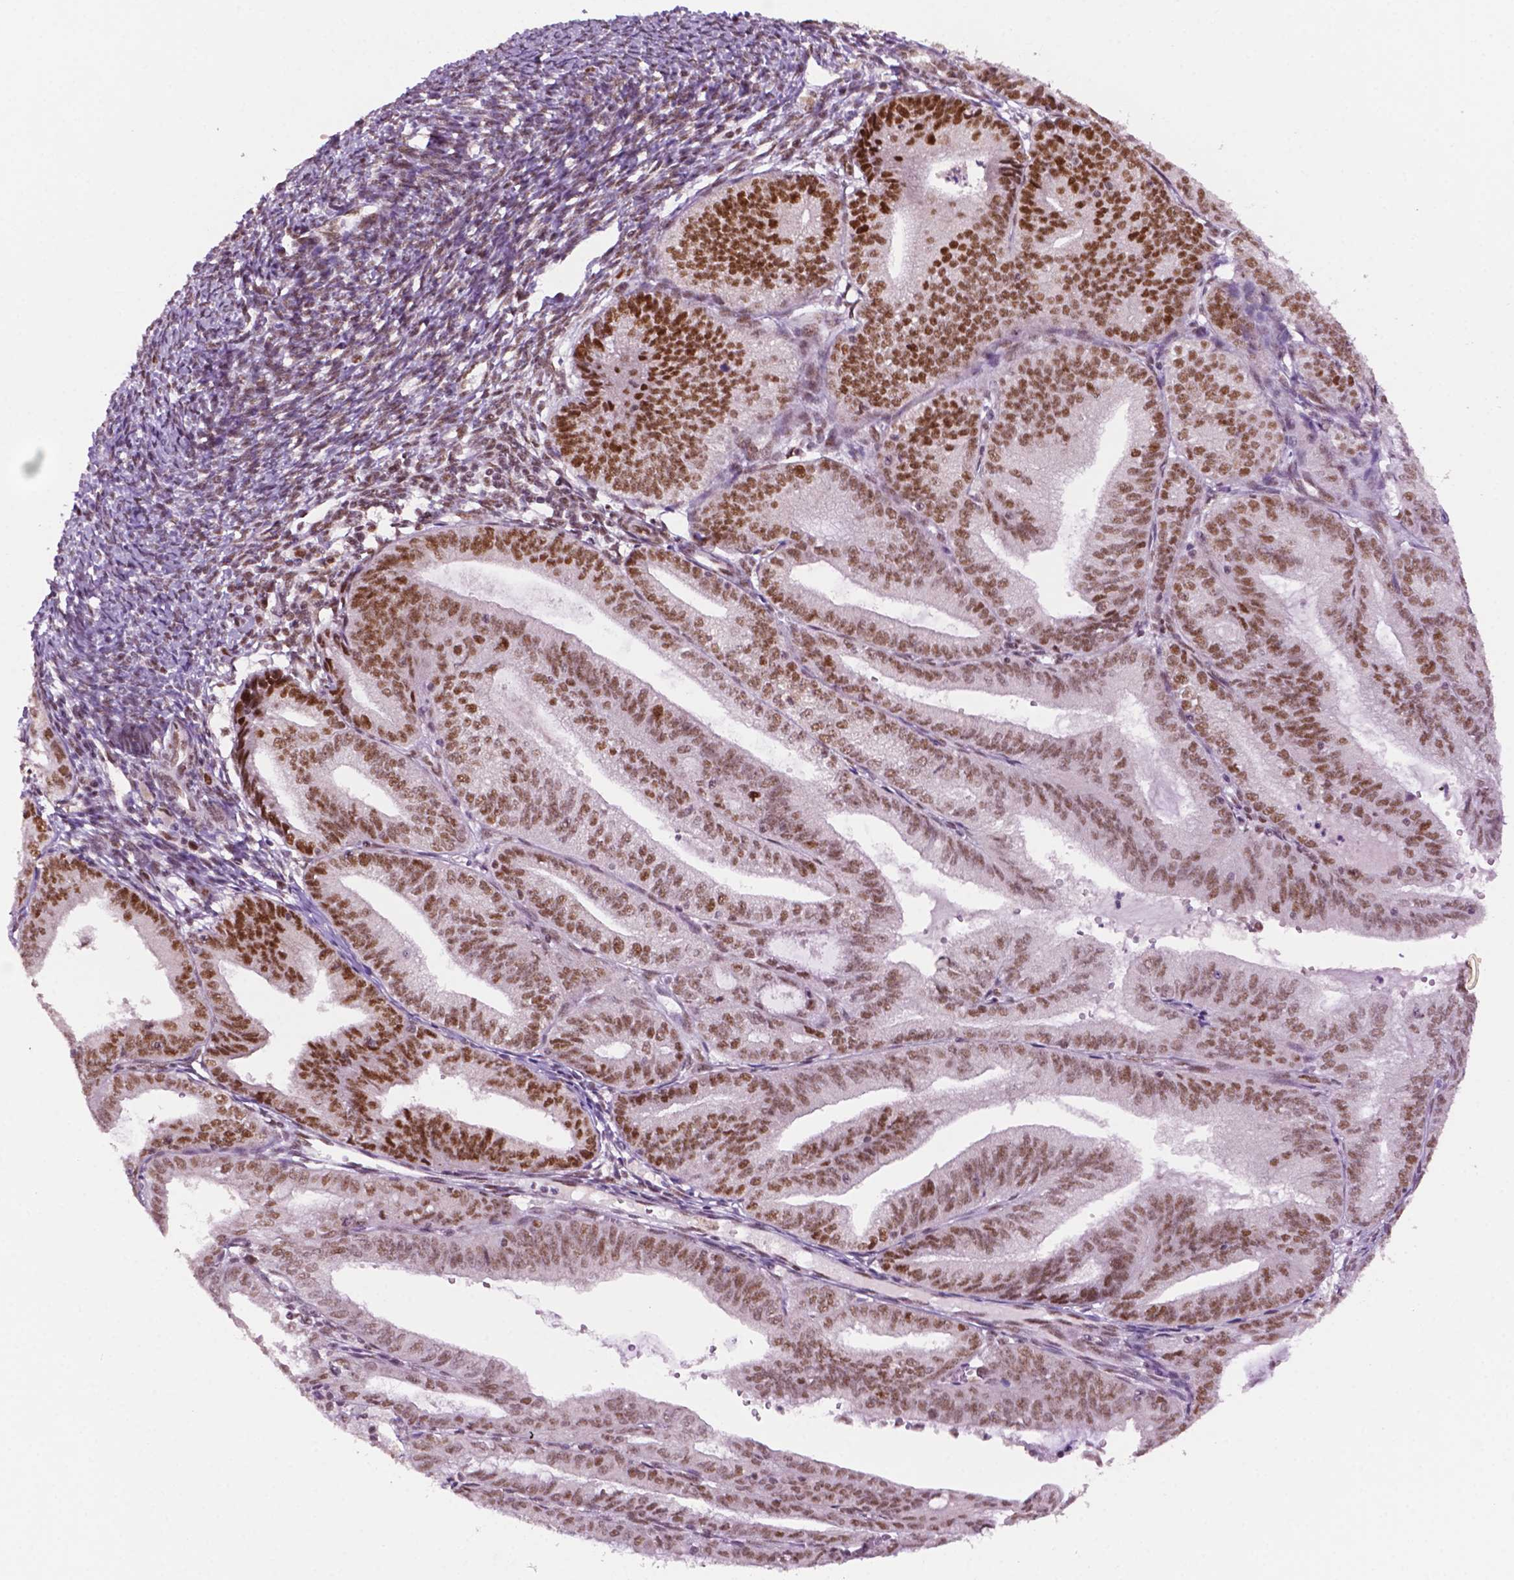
{"staining": {"intensity": "moderate", "quantity": "<25%", "location": "nuclear"}, "tissue": "endometrial cancer", "cell_type": "Tumor cells", "image_type": "cancer", "snomed": [{"axis": "morphology", "description": "Adenocarcinoma, NOS"}, {"axis": "topography", "description": "Endometrium"}], "caption": "Endometrial cancer (adenocarcinoma) stained with DAB immunohistochemistry displays low levels of moderate nuclear positivity in approximately <25% of tumor cells.", "gene": "MLH1", "patient": {"sex": "female", "age": 70}}